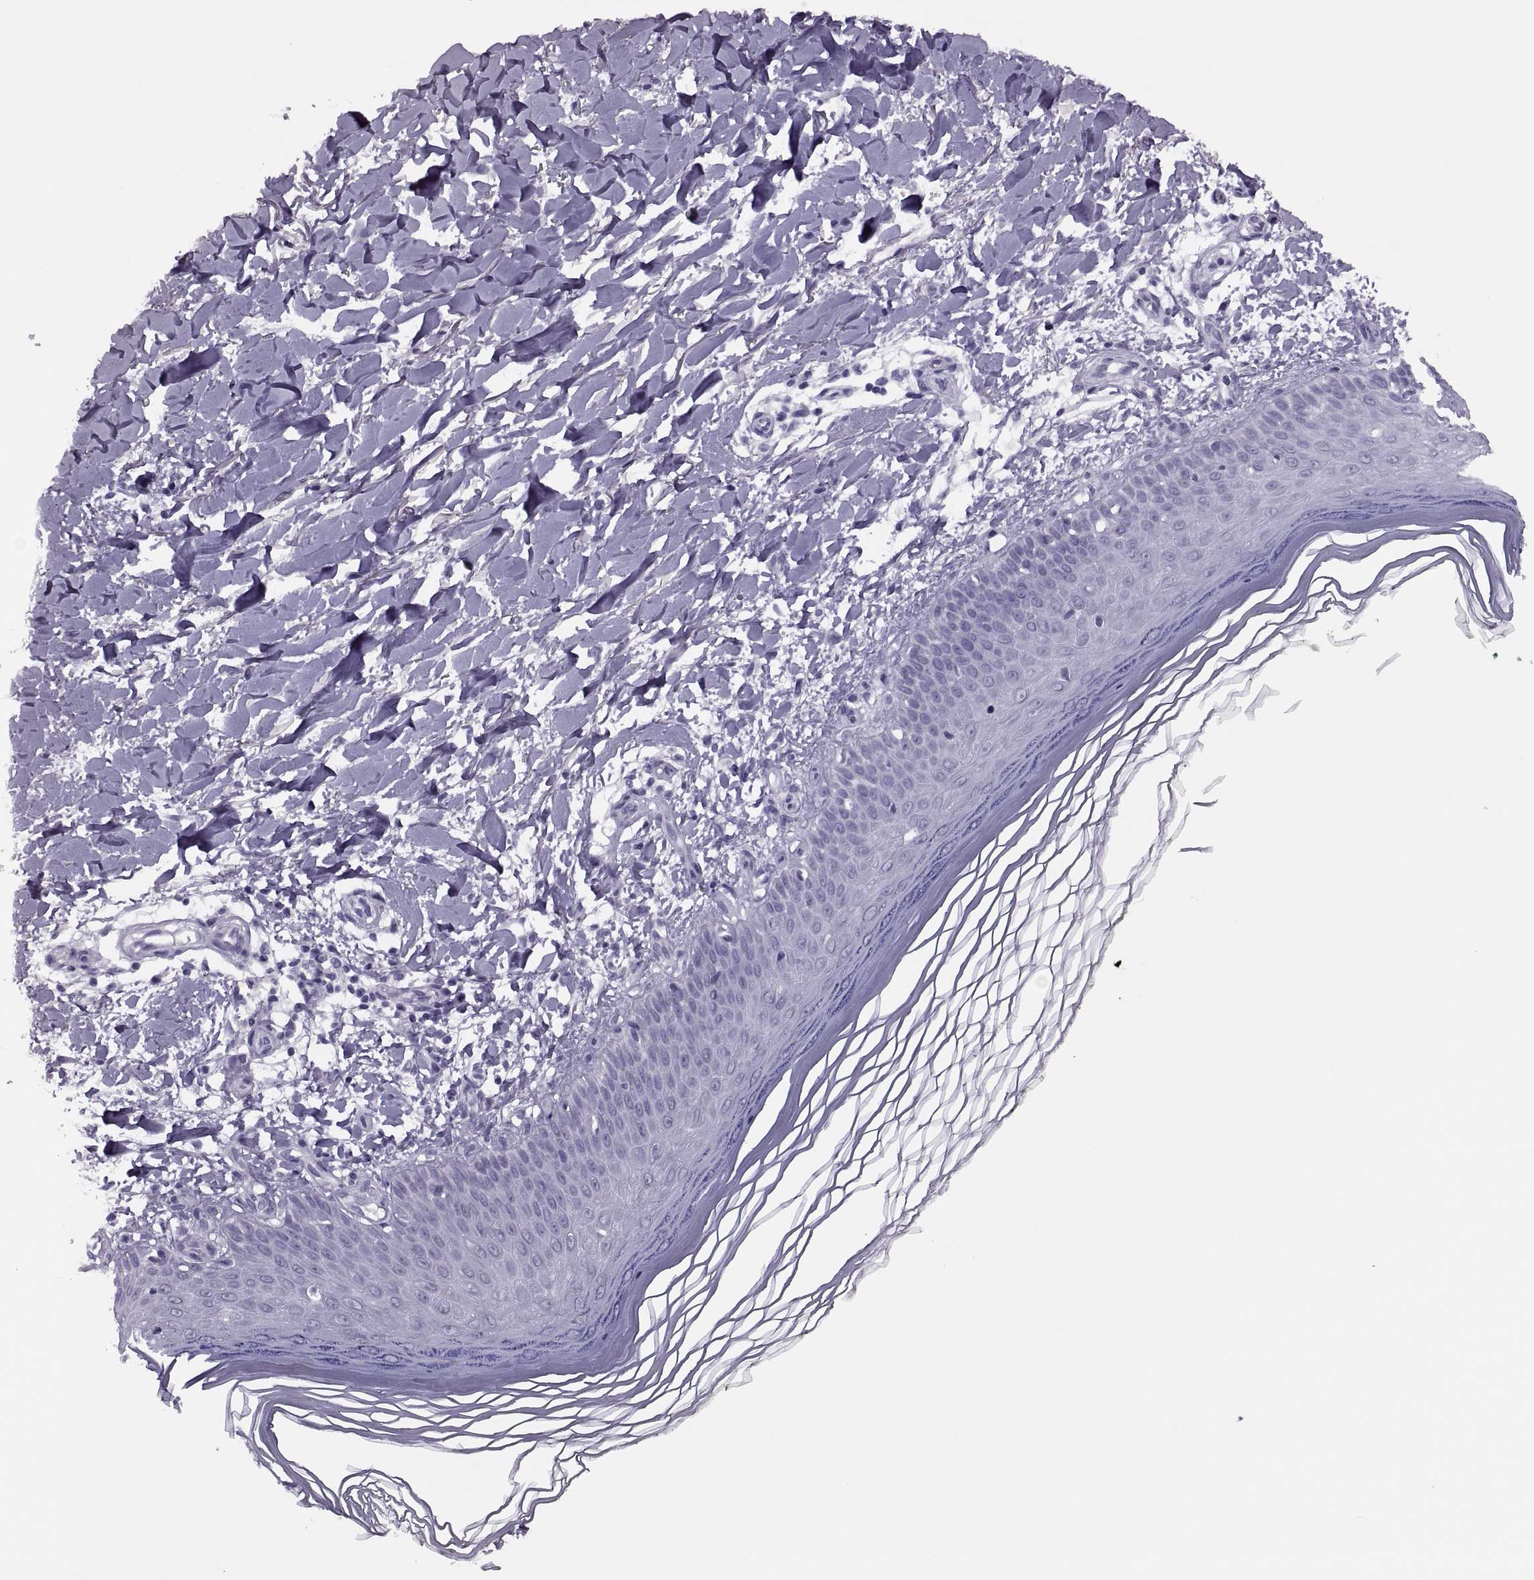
{"staining": {"intensity": "negative", "quantity": "none", "location": "none"}, "tissue": "skin", "cell_type": "Fibroblasts", "image_type": "normal", "snomed": [{"axis": "morphology", "description": "Normal tissue, NOS"}, {"axis": "topography", "description": "Skin"}], "caption": "Normal skin was stained to show a protein in brown. There is no significant expression in fibroblasts.", "gene": "SYNGR4", "patient": {"sex": "female", "age": 62}}